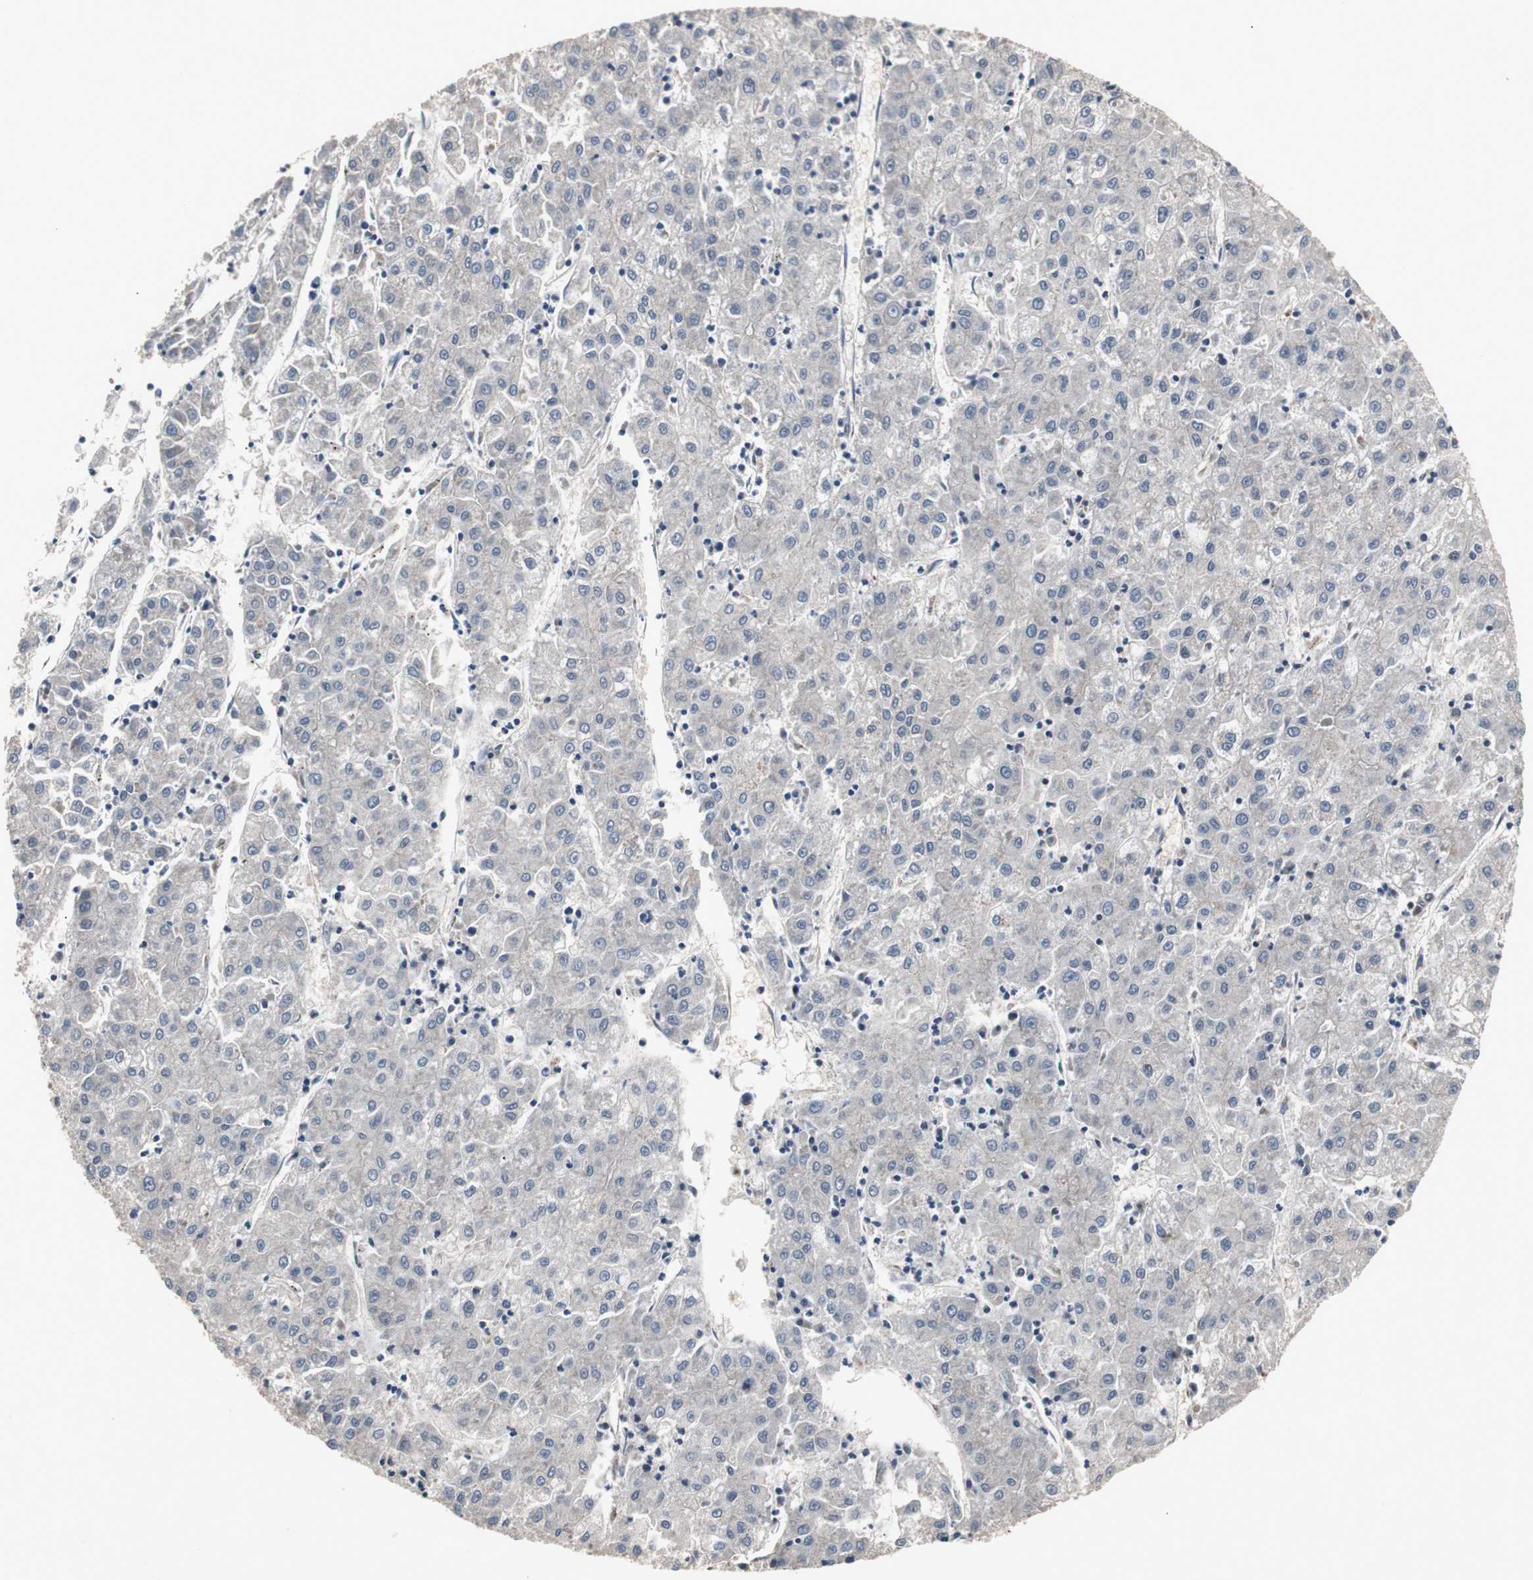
{"staining": {"intensity": "negative", "quantity": "none", "location": "none"}, "tissue": "liver cancer", "cell_type": "Tumor cells", "image_type": "cancer", "snomed": [{"axis": "morphology", "description": "Carcinoma, Hepatocellular, NOS"}, {"axis": "topography", "description": "Liver"}], "caption": "High magnification brightfield microscopy of liver cancer (hepatocellular carcinoma) stained with DAB (brown) and counterstained with hematoxylin (blue): tumor cells show no significant staining.", "gene": "ZNF396", "patient": {"sex": "male", "age": 72}}